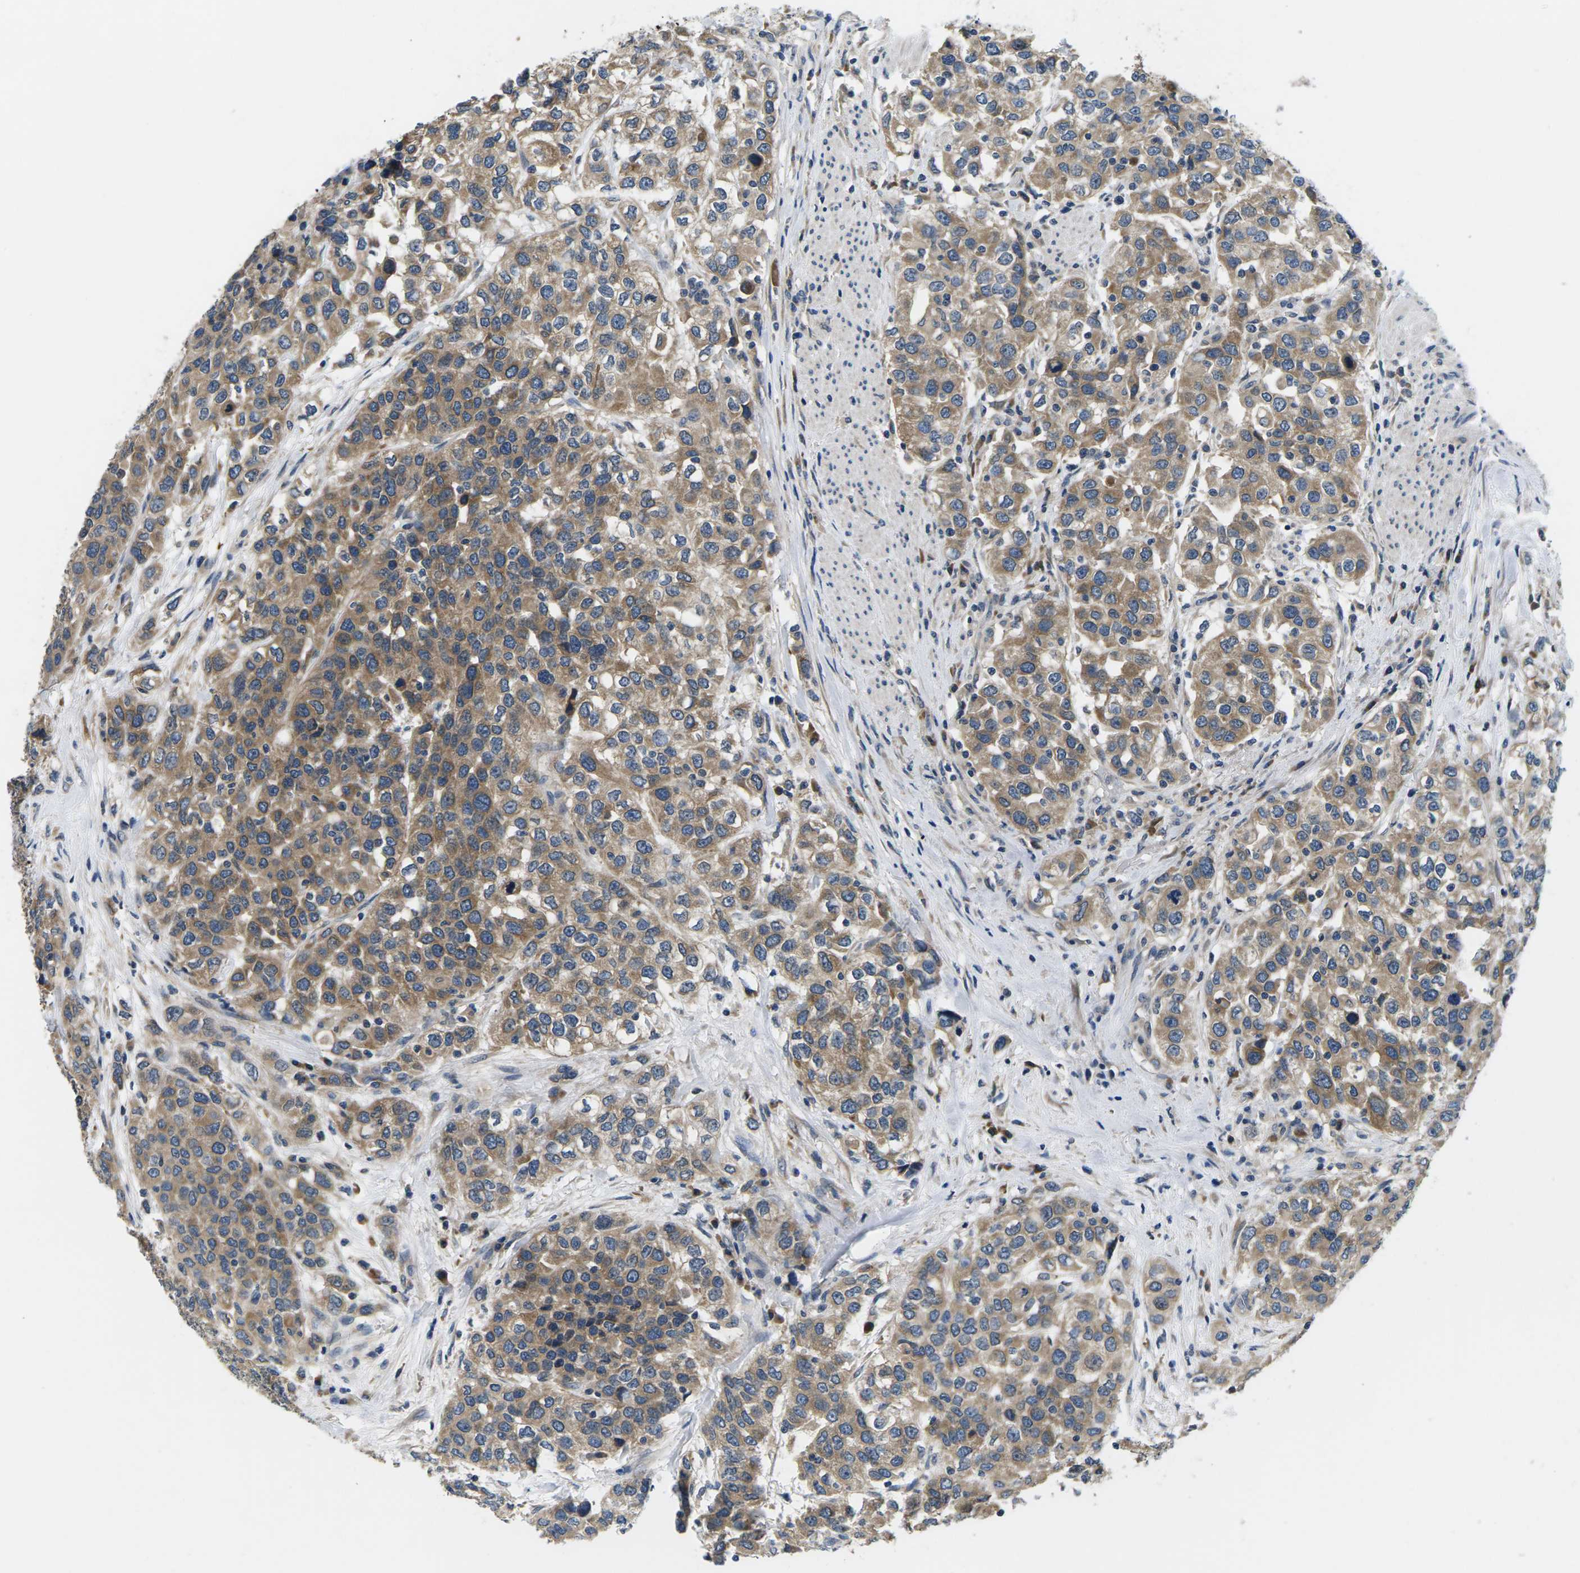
{"staining": {"intensity": "moderate", "quantity": ">75%", "location": "cytoplasmic/membranous"}, "tissue": "urothelial cancer", "cell_type": "Tumor cells", "image_type": "cancer", "snomed": [{"axis": "morphology", "description": "Urothelial carcinoma, High grade"}, {"axis": "topography", "description": "Urinary bladder"}], "caption": "High-magnification brightfield microscopy of urothelial cancer stained with DAB (3,3'-diaminobenzidine) (brown) and counterstained with hematoxylin (blue). tumor cells exhibit moderate cytoplasmic/membranous expression is present in about>75% of cells.", "gene": "ERGIC3", "patient": {"sex": "female", "age": 80}}